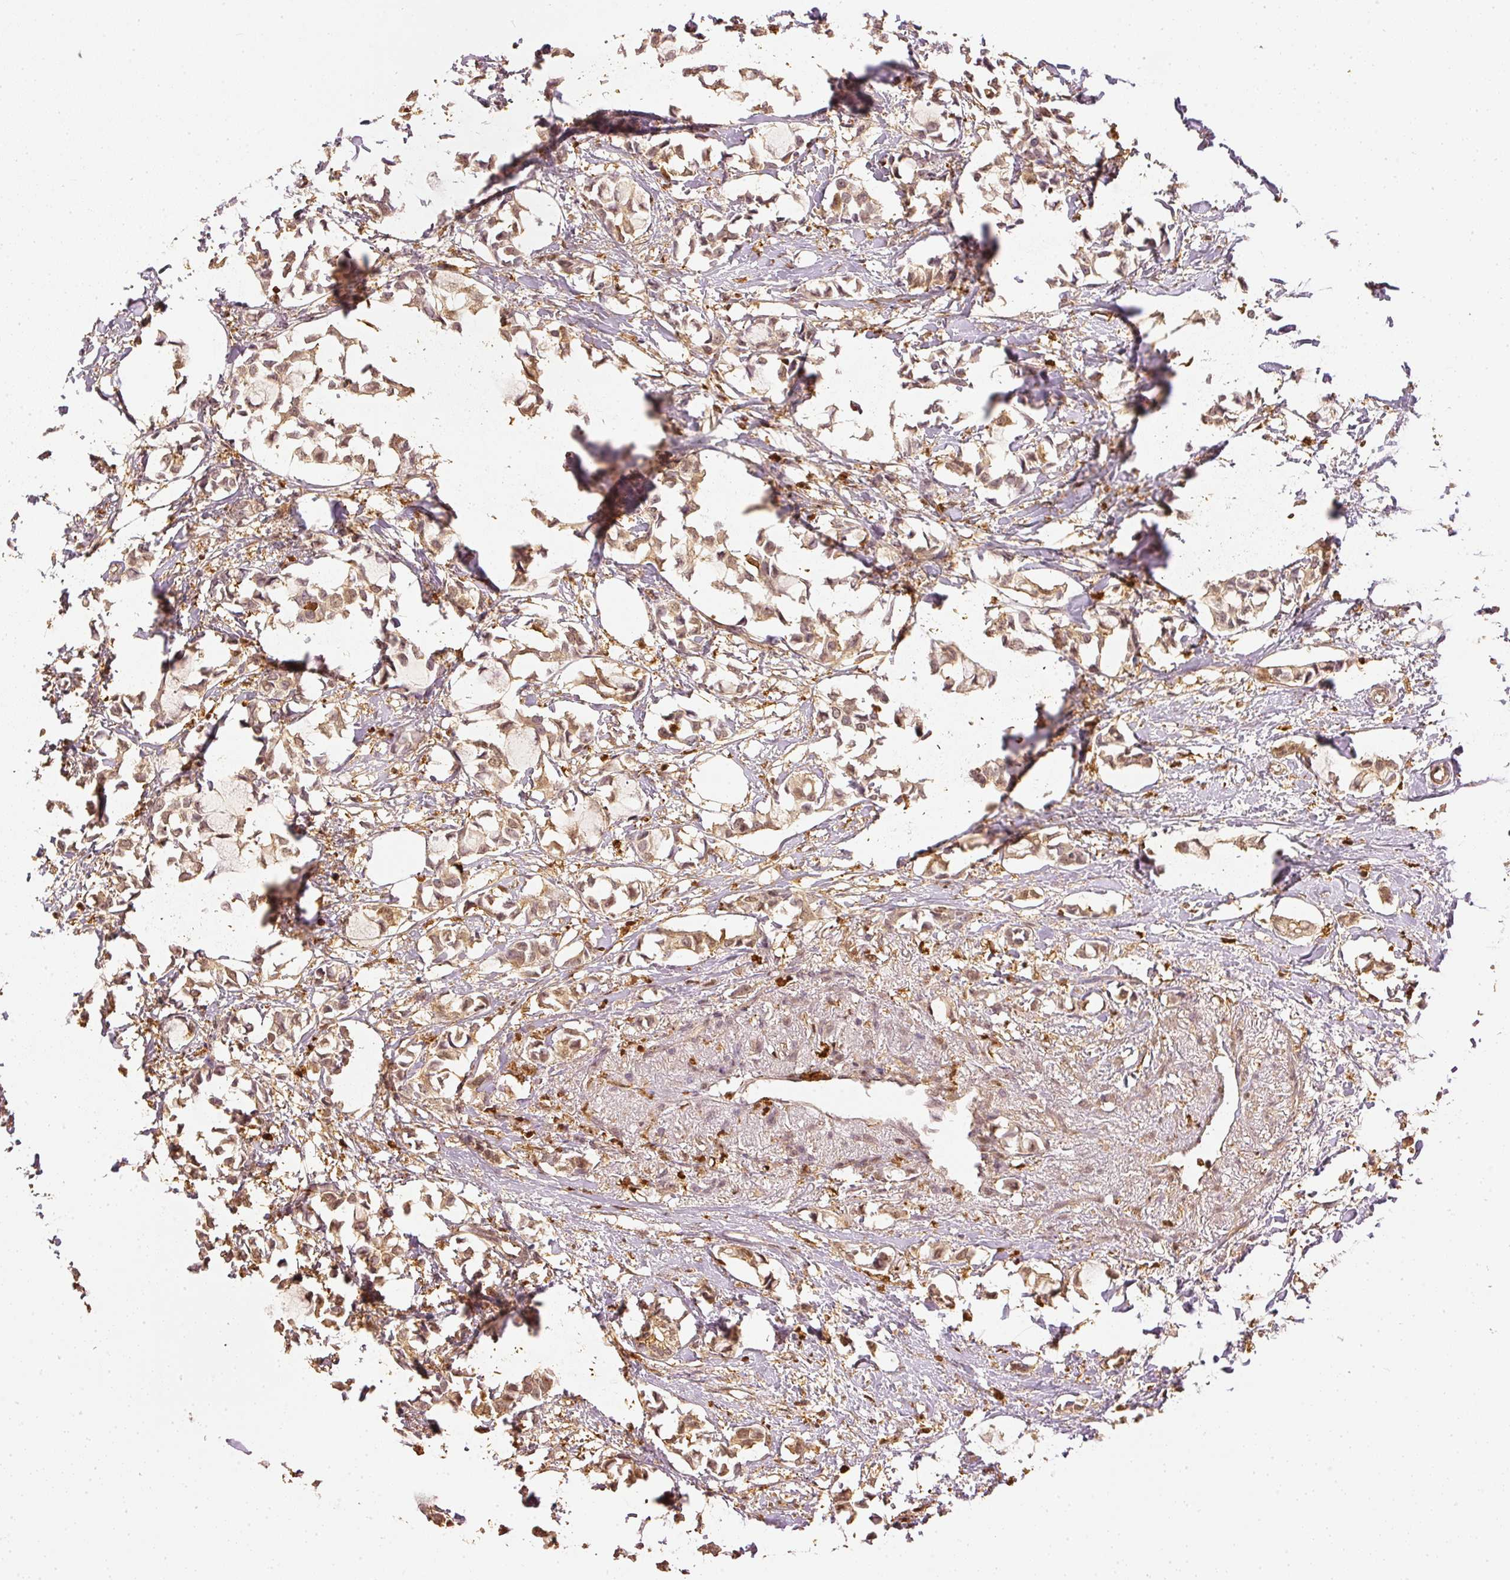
{"staining": {"intensity": "moderate", "quantity": ">75%", "location": "cytoplasmic/membranous,nuclear"}, "tissue": "breast cancer", "cell_type": "Tumor cells", "image_type": "cancer", "snomed": [{"axis": "morphology", "description": "Duct carcinoma"}, {"axis": "topography", "description": "Breast"}], "caption": "Protein positivity by immunohistochemistry (IHC) reveals moderate cytoplasmic/membranous and nuclear staining in about >75% of tumor cells in breast intraductal carcinoma.", "gene": "PFN1", "patient": {"sex": "female", "age": 73}}